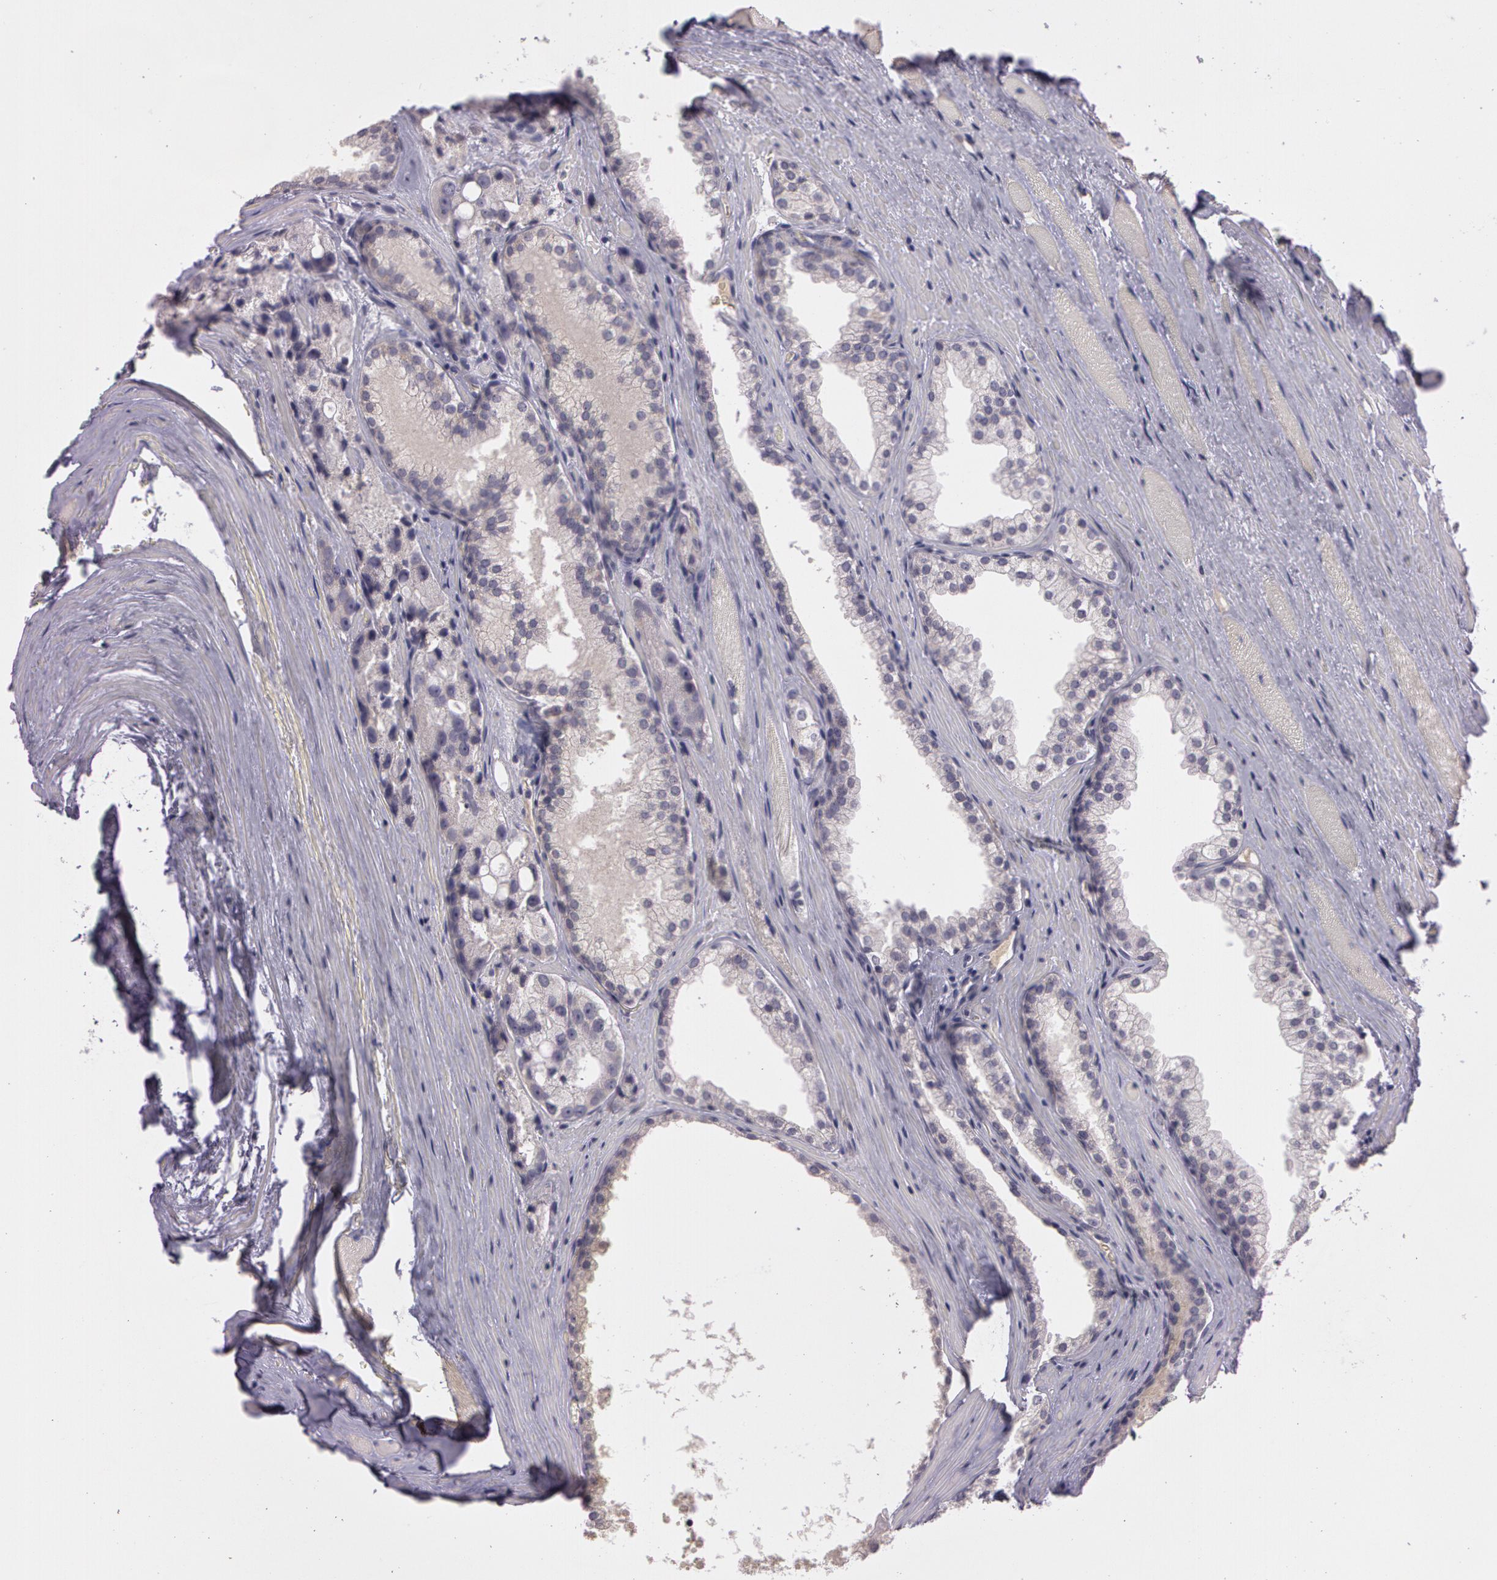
{"staining": {"intensity": "weak", "quantity": "25%-75%", "location": "cytoplasmic/membranous"}, "tissue": "prostate cancer", "cell_type": "Tumor cells", "image_type": "cancer", "snomed": [{"axis": "morphology", "description": "Adenocarcinoma, Medium grade"}, {"axis": "topography", "description": "Prostate"}], "caption": "Brown immunohistochemical staining in human prostate cancer (medium-grade adenocarcinoma) exhibits weak cytoplasmic/membranous expression in approximately 25%-75% of tumor cells. The protein is shown in brown color, while the nuclei are stained blue.", "gene": "MXRA5", "patient": {"sex": "male", "age": 72}}